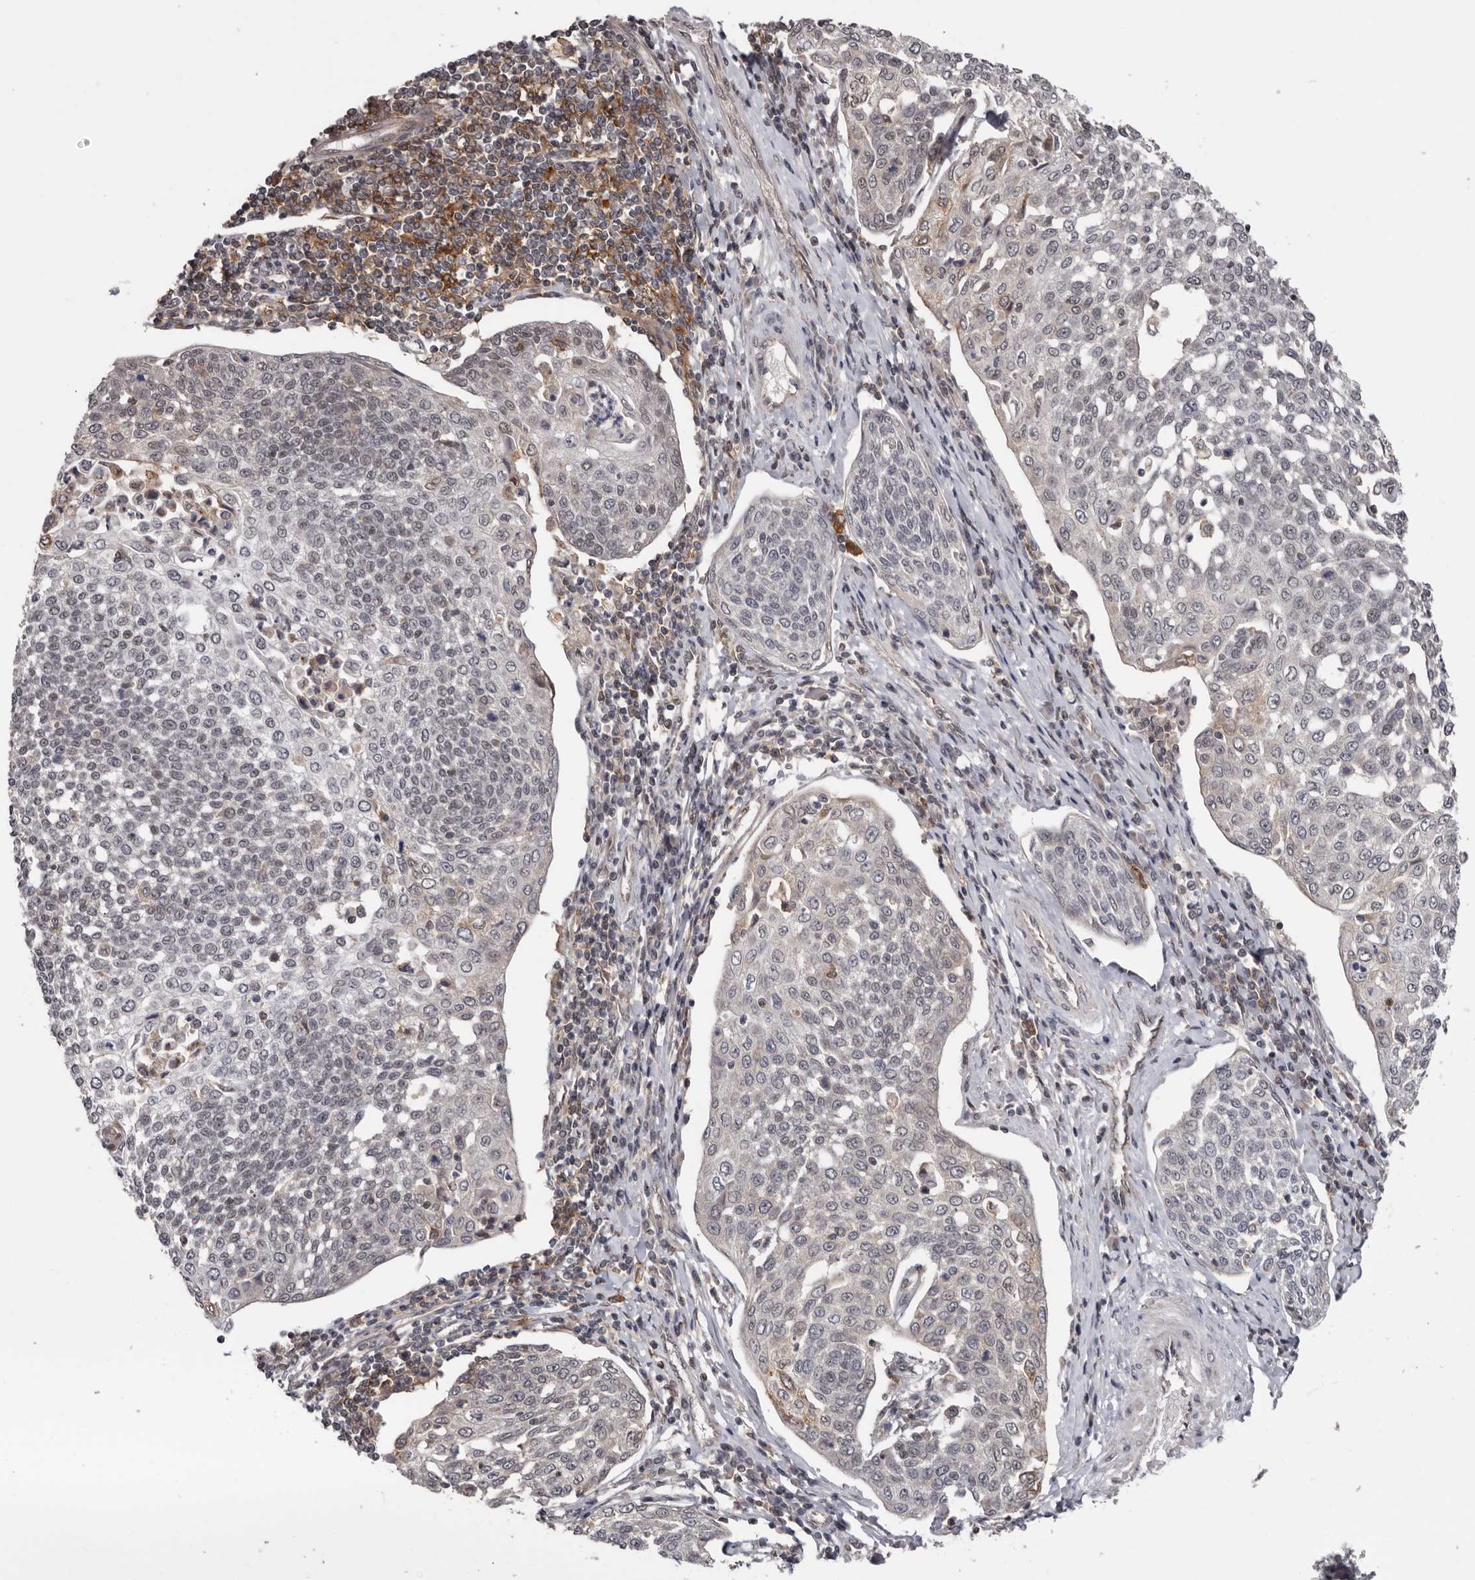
{"staining": {"intensity": "negative", "quantity": "none", "location": "none"}, "tissue": "cervical cancer", "cell_type": "Tumor cells", "image_type": "cancer", "snomed": [{"axis": "morphology", "description": "Squamous cell carcinoma, NOS"}, {"axis": "topography", "description": "Cervix"}], "caption": "Immunohistochemistry (IHC) micrograph of neoplastic tissue: squamous cell carcinoma (cervical) stained with DAB (3,3'-diaminobenzidine) reveals no significant protein positivity in tumor cells.", "gene": "MOGAT2", "patient": {"sex": "female", "age": 34}}